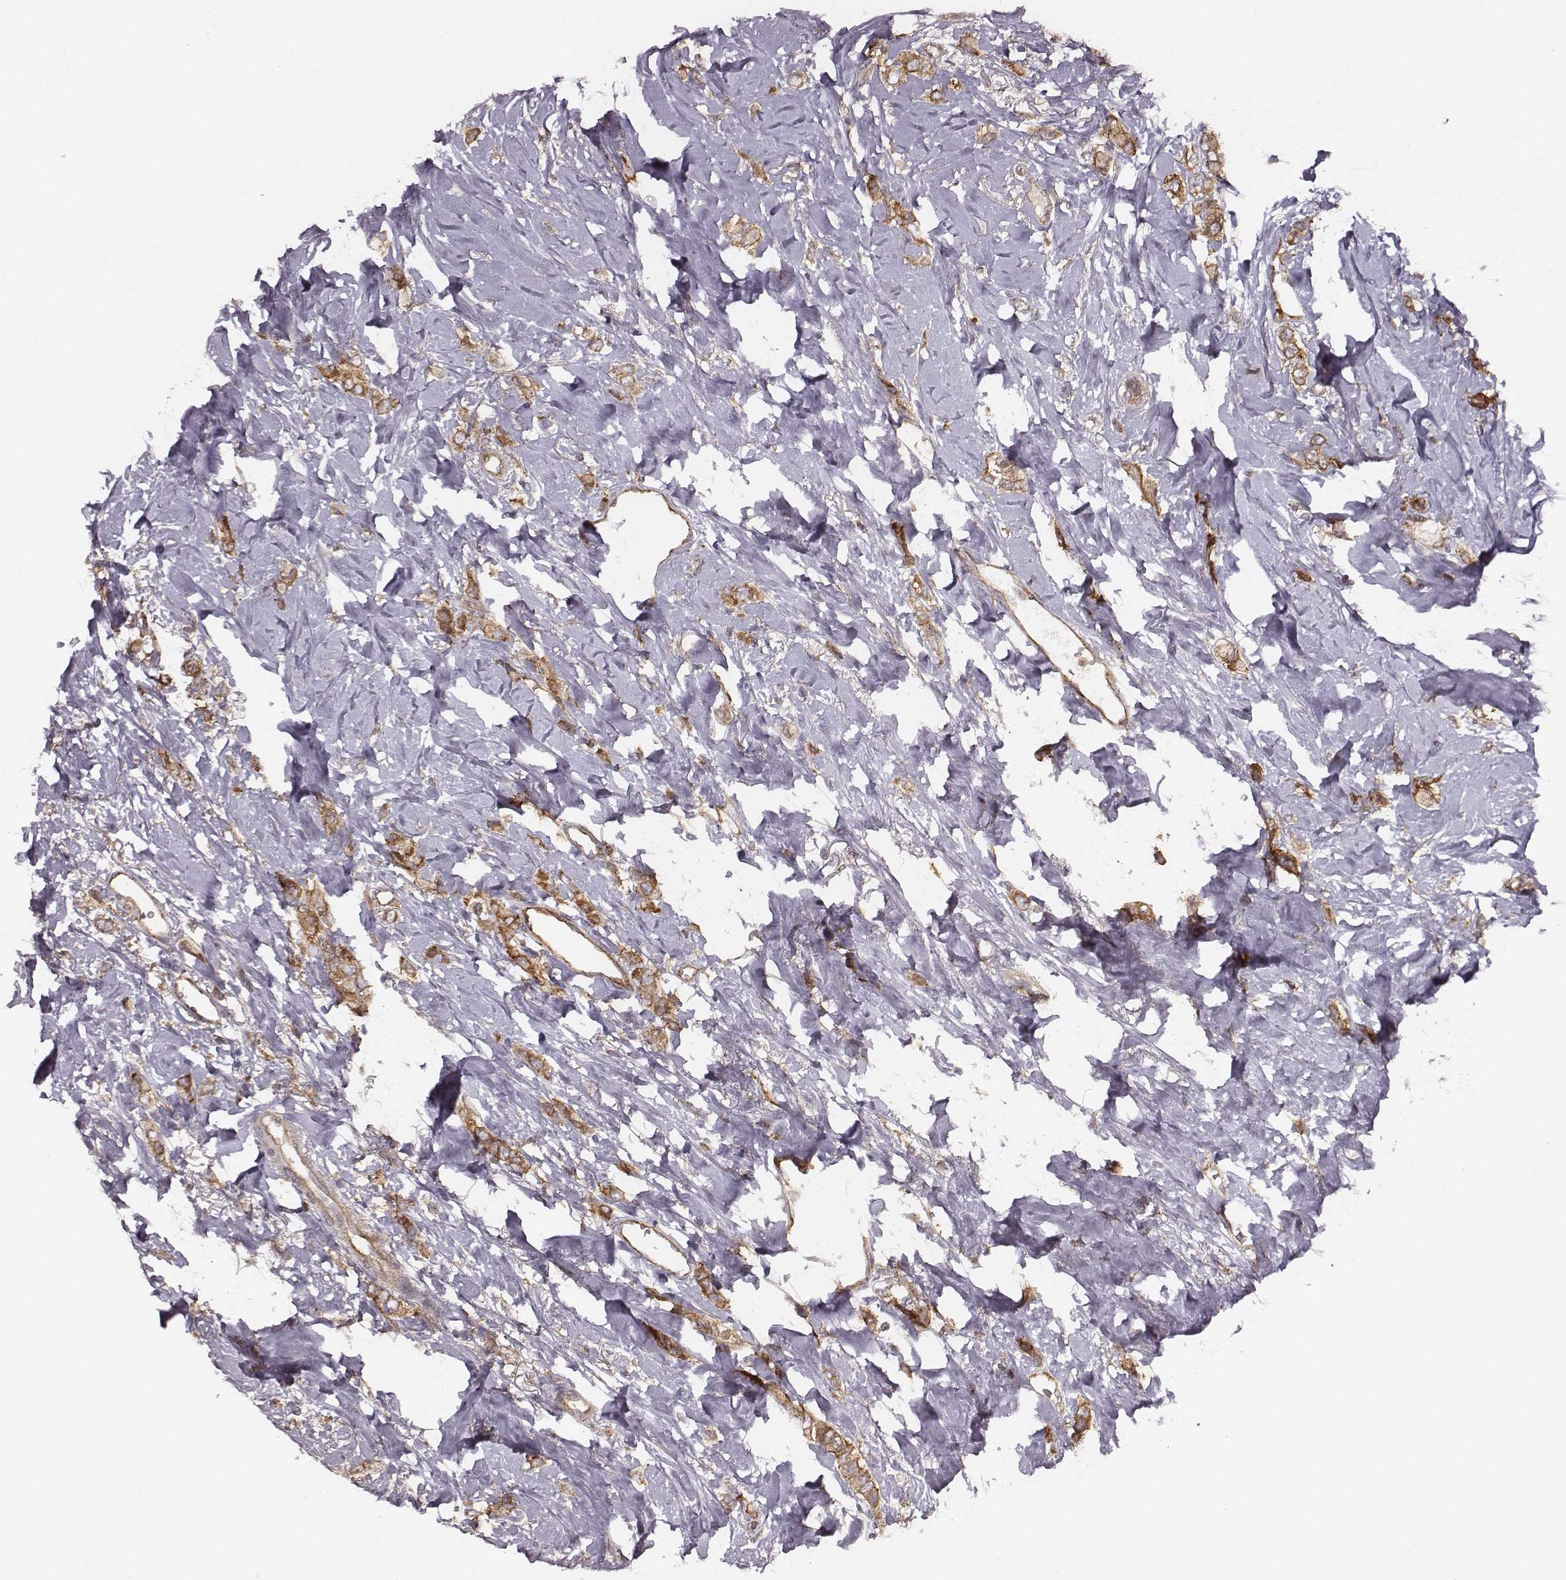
{"staining": {"intensity": "strong", "quantity": ">75%", "location": "cytoplasmic/membranous"}, "tissue": "breast cancer", "cell_type": "Tumor cells", "image_type": "cancer", "snomed": [{"axis": "morphology", "description": "Lobular carcinoma"}, {"axis": "topography", "description": "Breast"}], "caption": "Human breast lobular carcinoma stained with a protein marker reveals strong staining in tumor cells.", "gene": "VPS26A", "patient": {"sex": "female", "age": 66}}